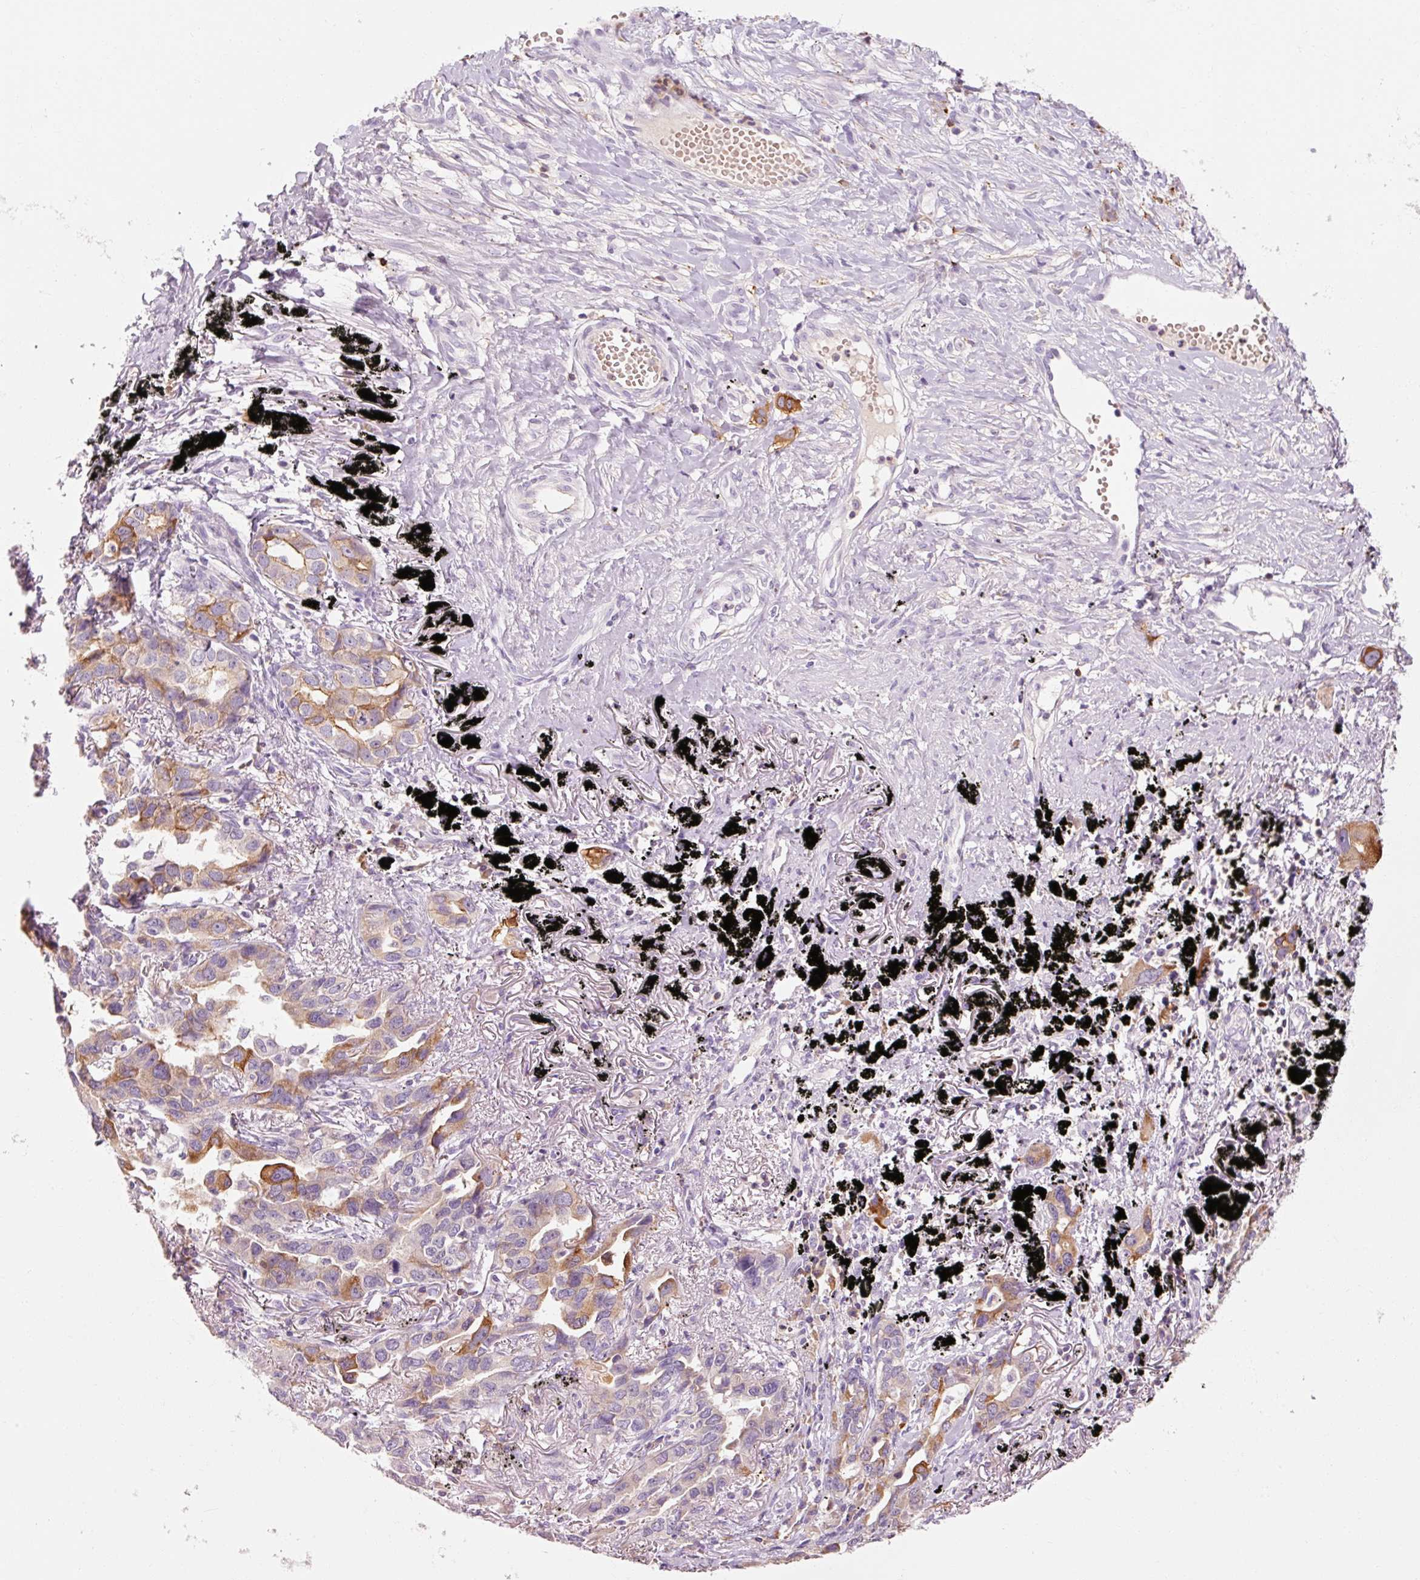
{"staining": {"intensity": "moderate", "quantity": "25%-75%", "location": "cytoplasmic/membranous"}, "tissue": "lung cancer", "cell_type": "Tumor cells", "image_type": "cancer", "snomed": [{"axis": "morphology", "description": "Adenocarcinoma, NOS"}, {"axis": "topography", "description": "Lung"}], "caption": "Brown immunohistochemical staining in lung cancer (adenocarcinoma) displays moderate cytoplasmic/membranous positivity in approximately 25%-75% of tumor cells. Using DAB (brown) and hematoxylin (blue) stains, captured at high magnification using brightfield microscopy.", "gene": "OR8K1", "patient": {"sex": "male", "age": 67}}